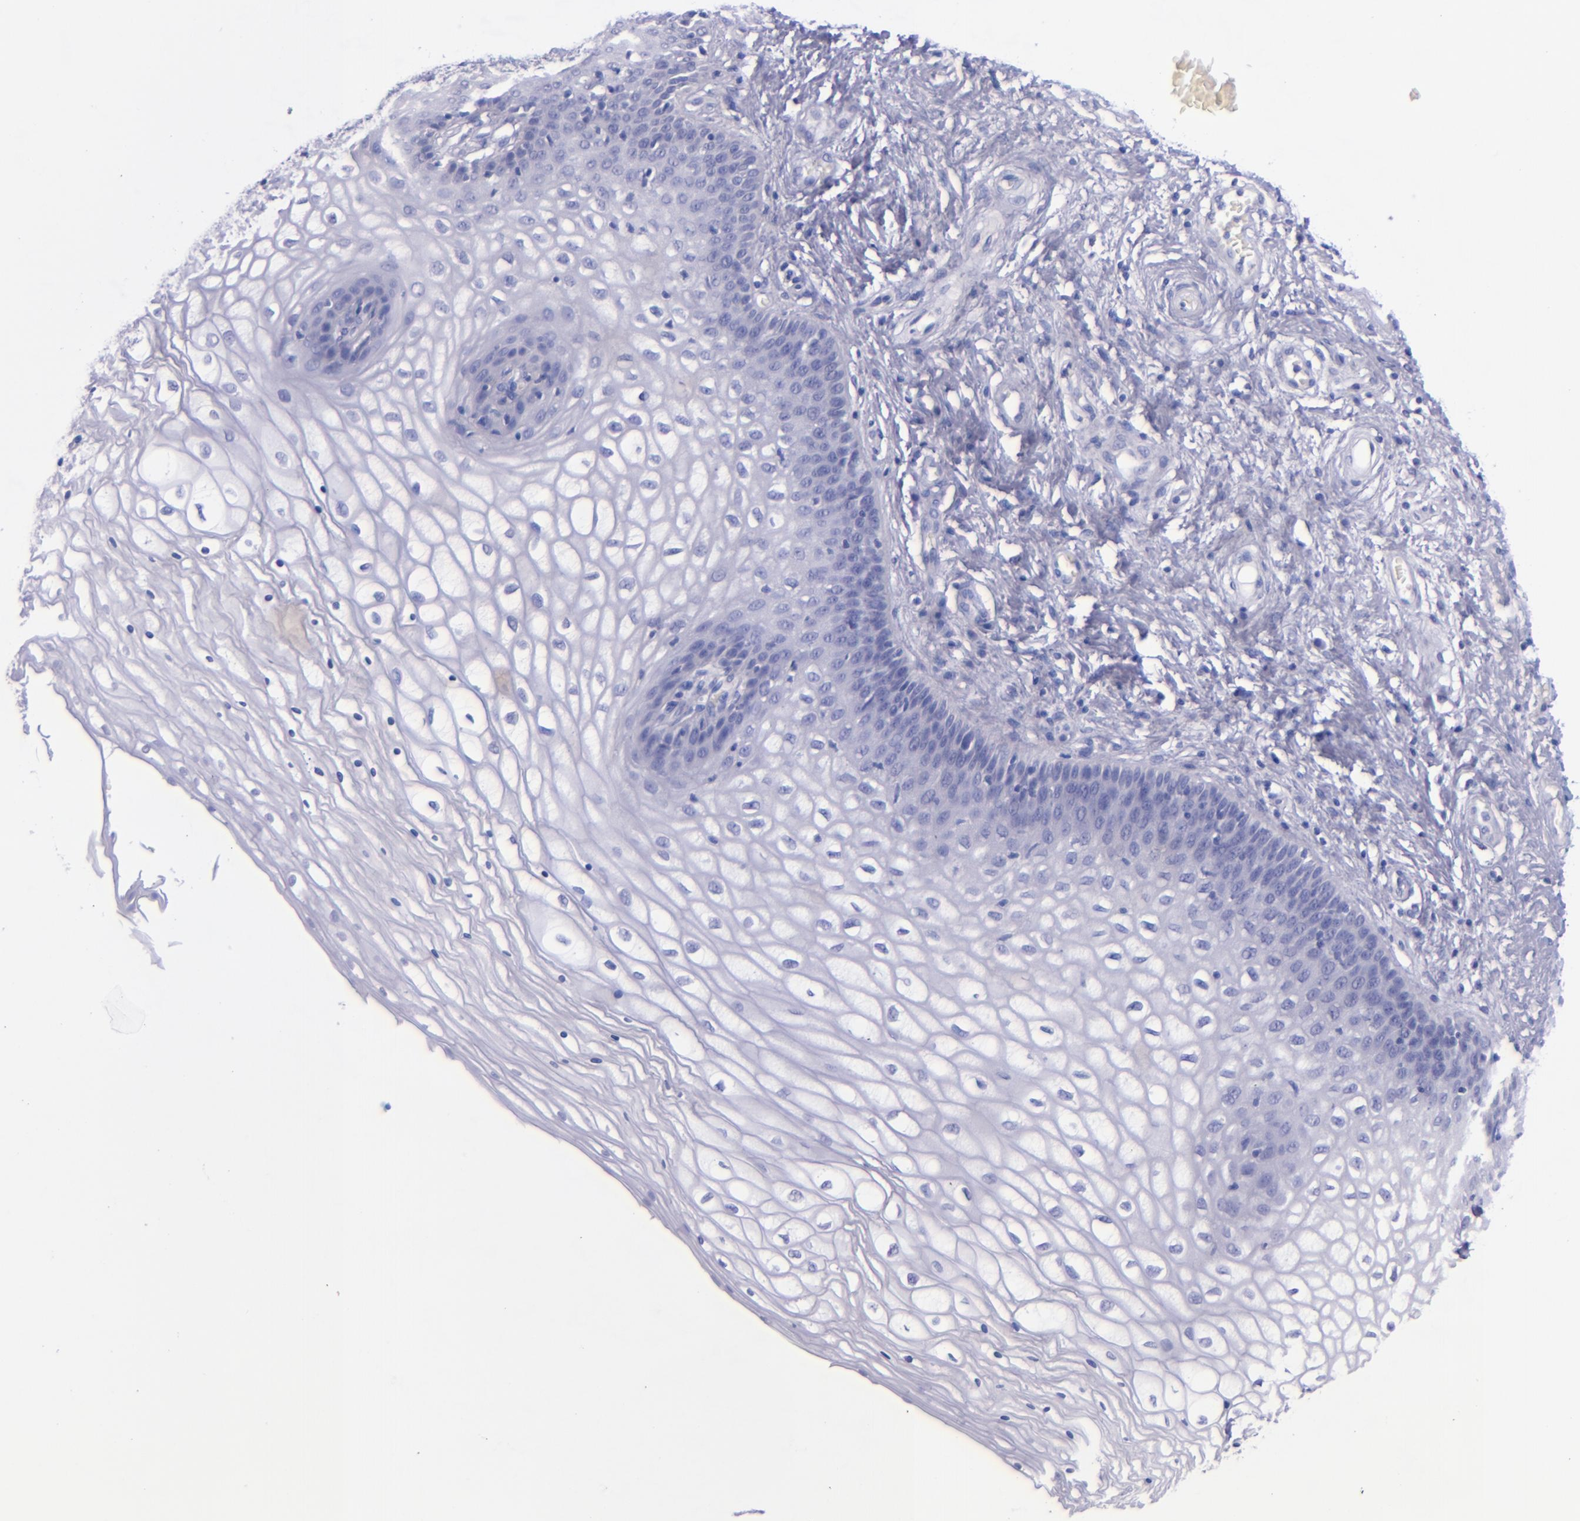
{"staining": {"intensity": "negative", "quantity": "none", "location": "none"}, "tissue": "vagina", "cell_type": "Squamous epithelial cells", "image_type": "normal", "snomed": [{"axis": "morphology", "description": "Normal tissue, NOS"}, {"axis": "topography", "description": "Vagina"}], "caption": "Photomicrograph shows no protein staining in squamous epithelial cells of benign vagina. (Stains: DAB (3,3'-diaminobenzidine) IHC with hematoxylin counter stain, Microscopy: brightfield microscopy at high magnification).", "gene": "LAG3", "patient": {"sex": "female", "age": 34}}